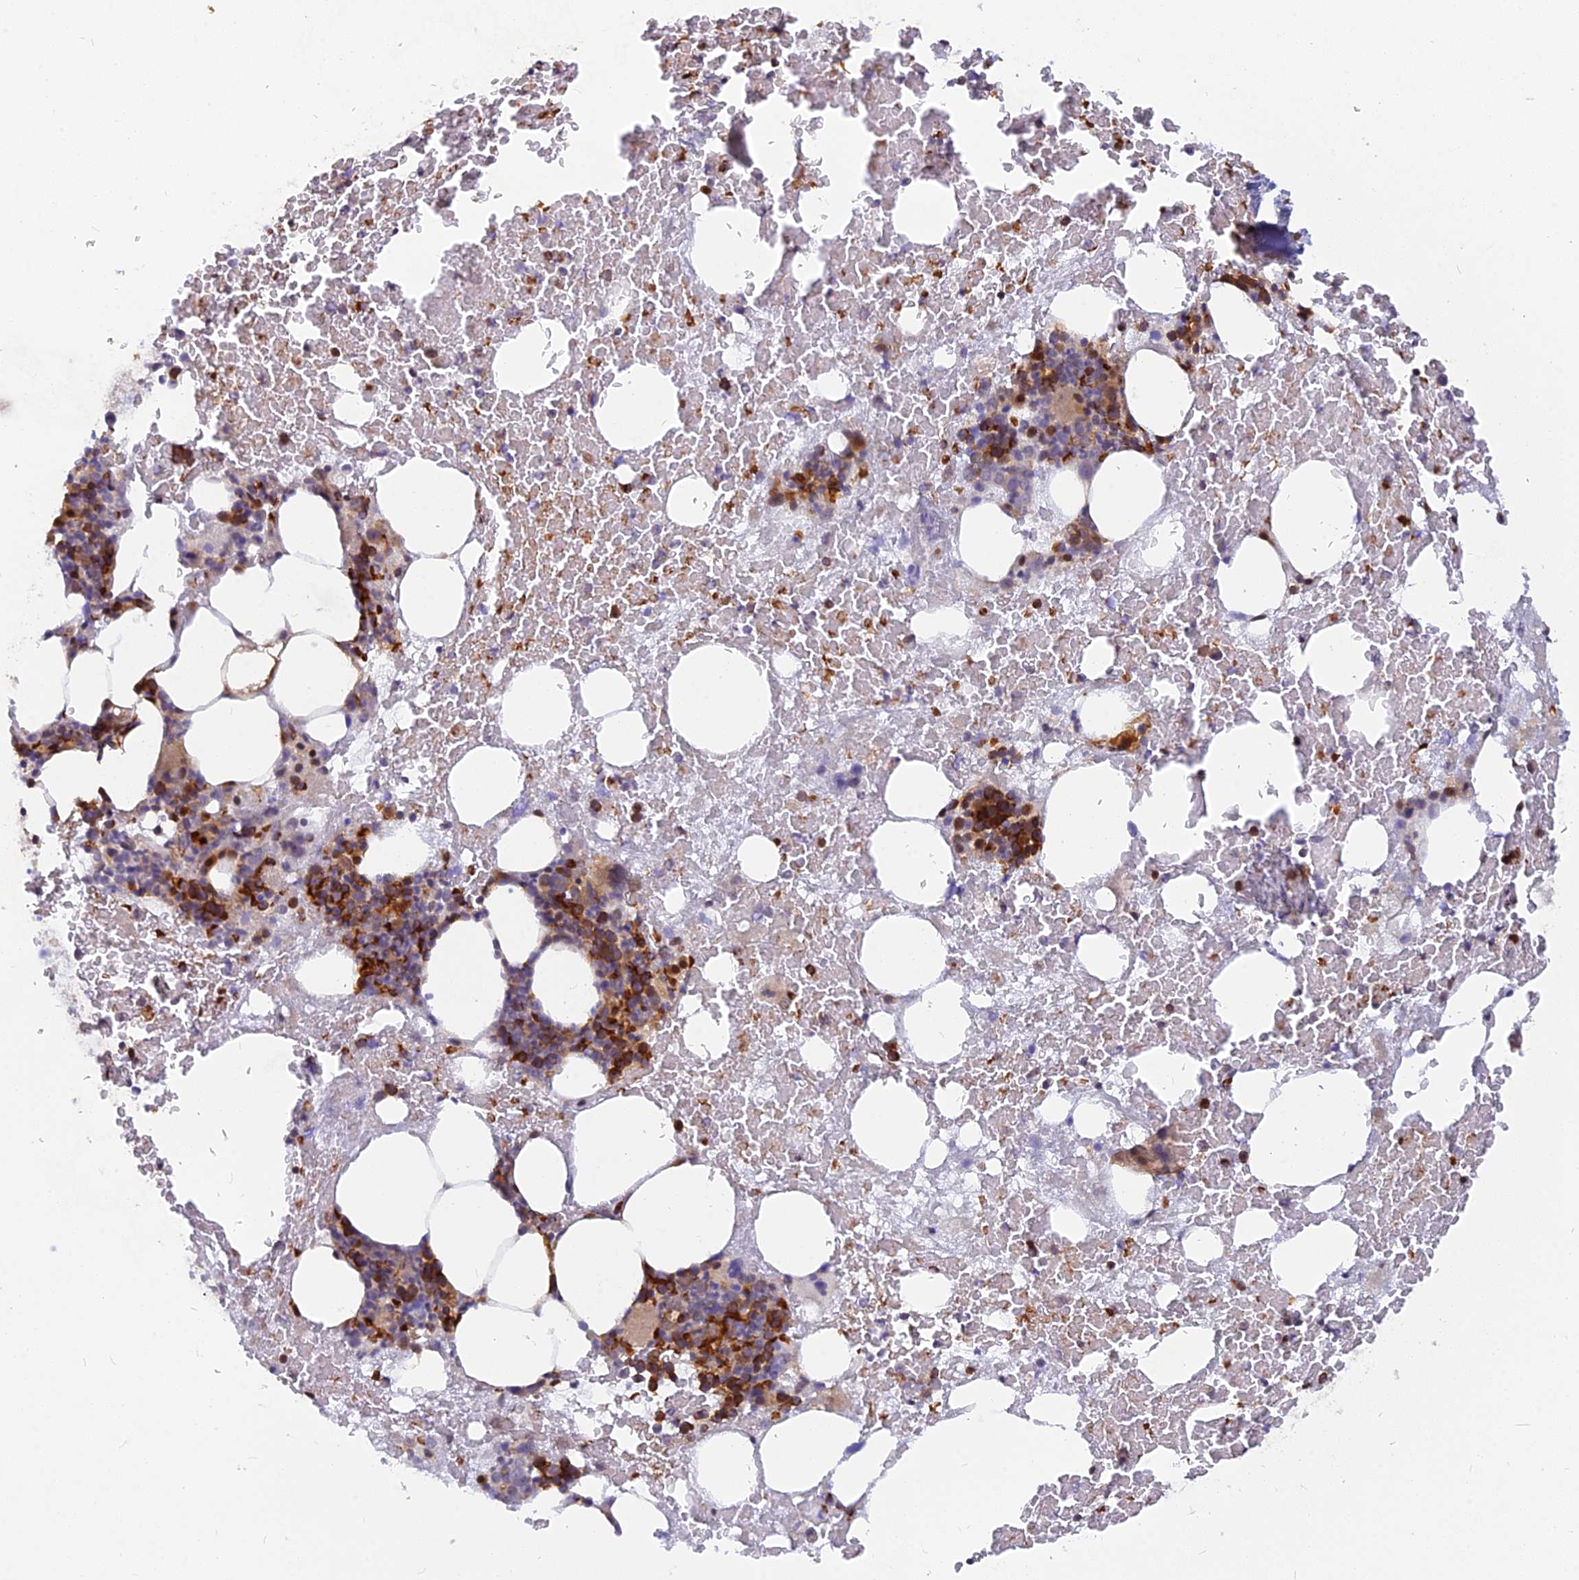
{"staining": {"intensity": "strong", "quantity": "25%-75%", "location": "cytoplasmic/membranous"}, "tissue": "bone marrow", "cell_type": "Hematopoietic cells", "image_type": "normal", "snomed": [{"axis": "morphology", "description": "Normal tissue, NOS"}, {"axis": "topography", "description": "Bone marrow"}], "caption": "A brown stain highlights strong cytoplasmic/membranous positivity of a protein in hematopoietic cells of normal bone marrow.", "gene": "ARL2BP", "patient": {"sex": "male", "age": 72}}